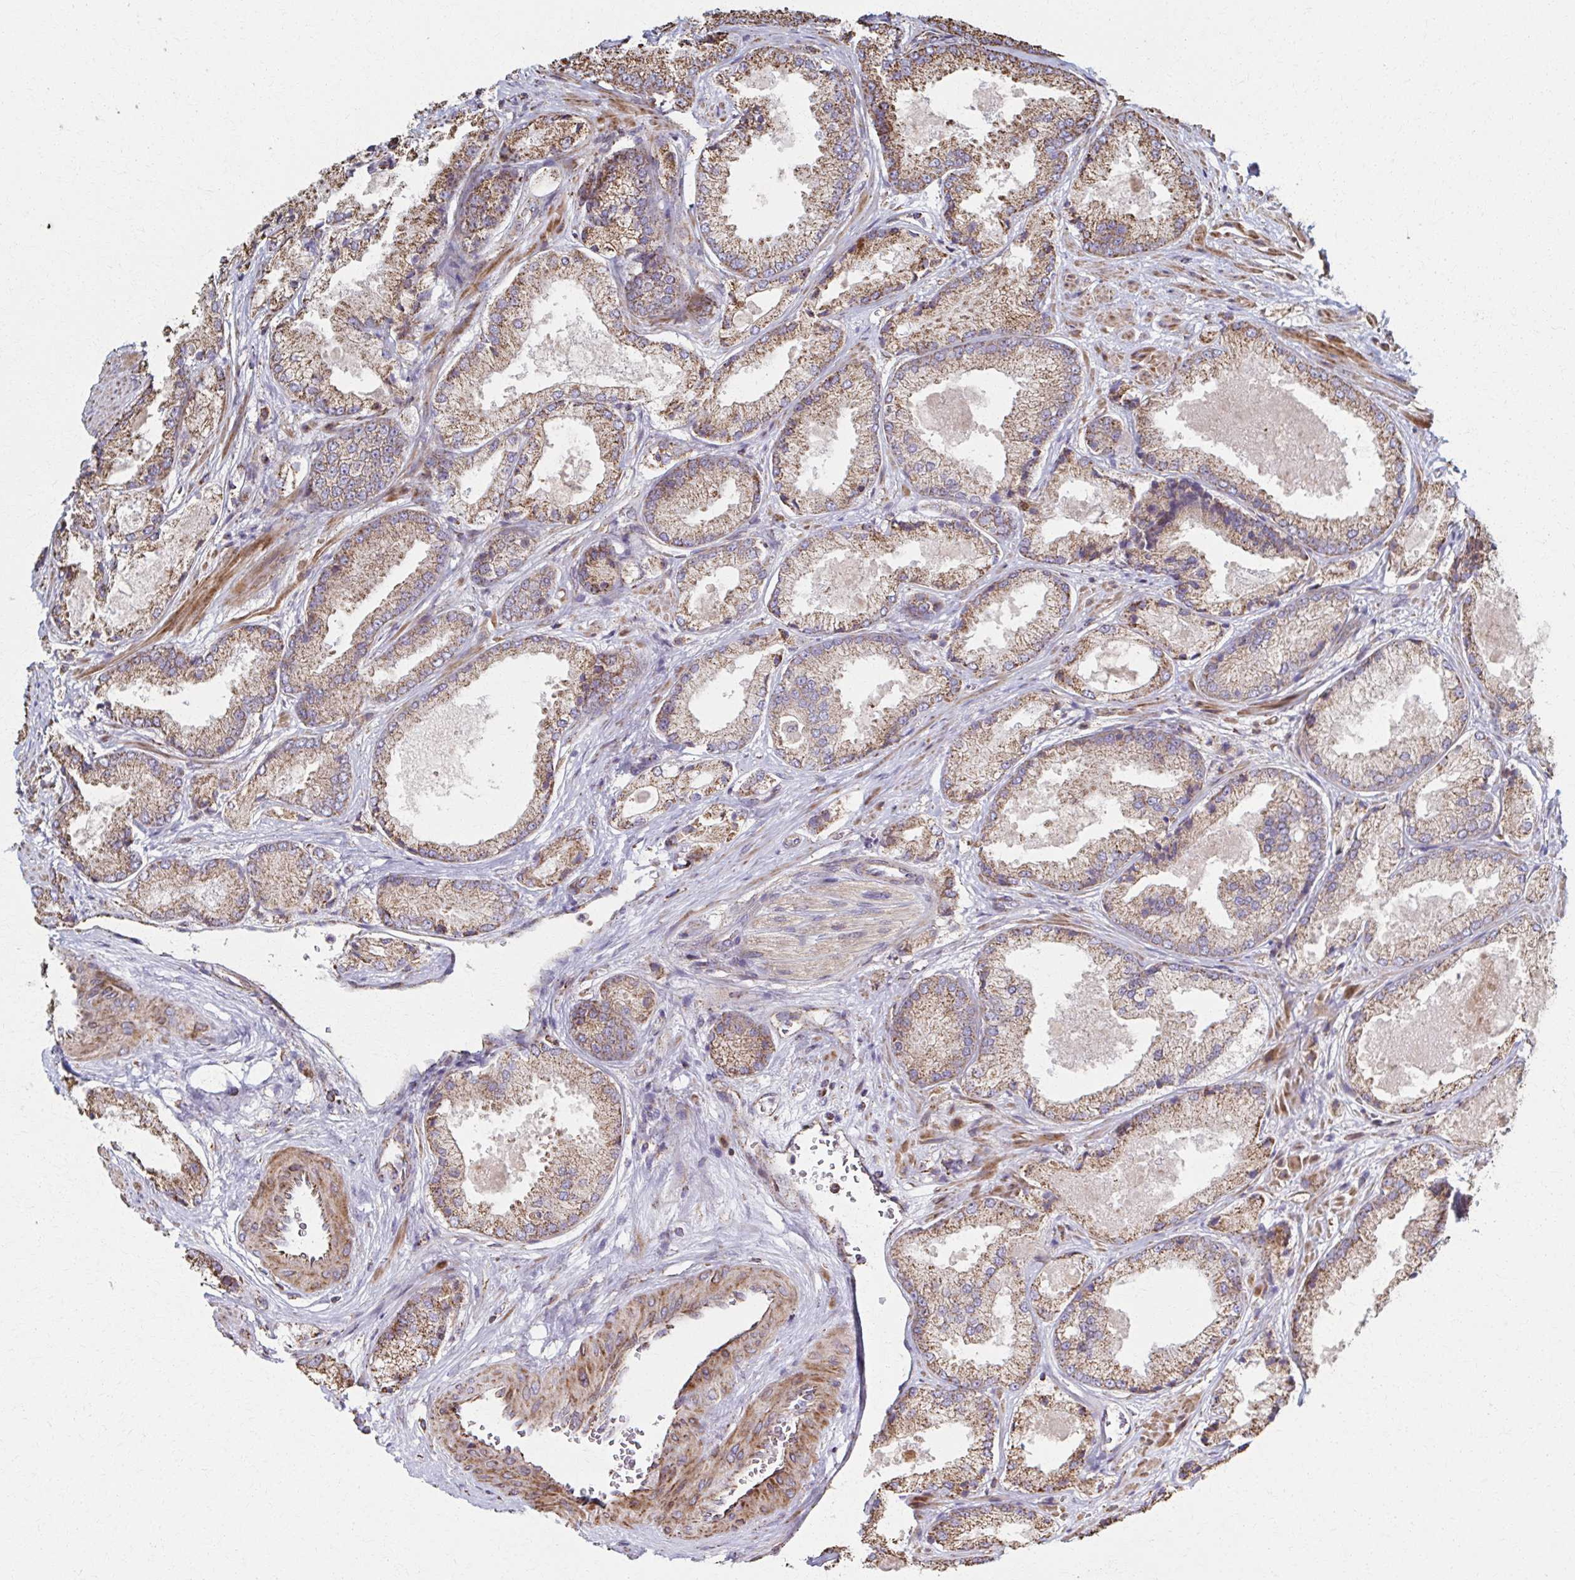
{"staining": {"intensity": "moderate", "quantity": ">75%", "location": "cytoplasmic/membranous"}, "tissue": "prostate cancer", "cell_type": "Tumor cells", "image_type": "cancer", "snomed": [{"axis": "morphology", "description": "Adenocarcinoma, High grade"}, {"axis": "topography", "description": "Prostate"}], "caption": "Immunohistochemical staining of prostate cancer (high-grade adenocarcinoma) shows medium levels of moderate cytoplasmic/membranous expression in approximately >75% of tumor cells.", "gene": "SAT1", "patient": {"sex": "male", "age": 68}}